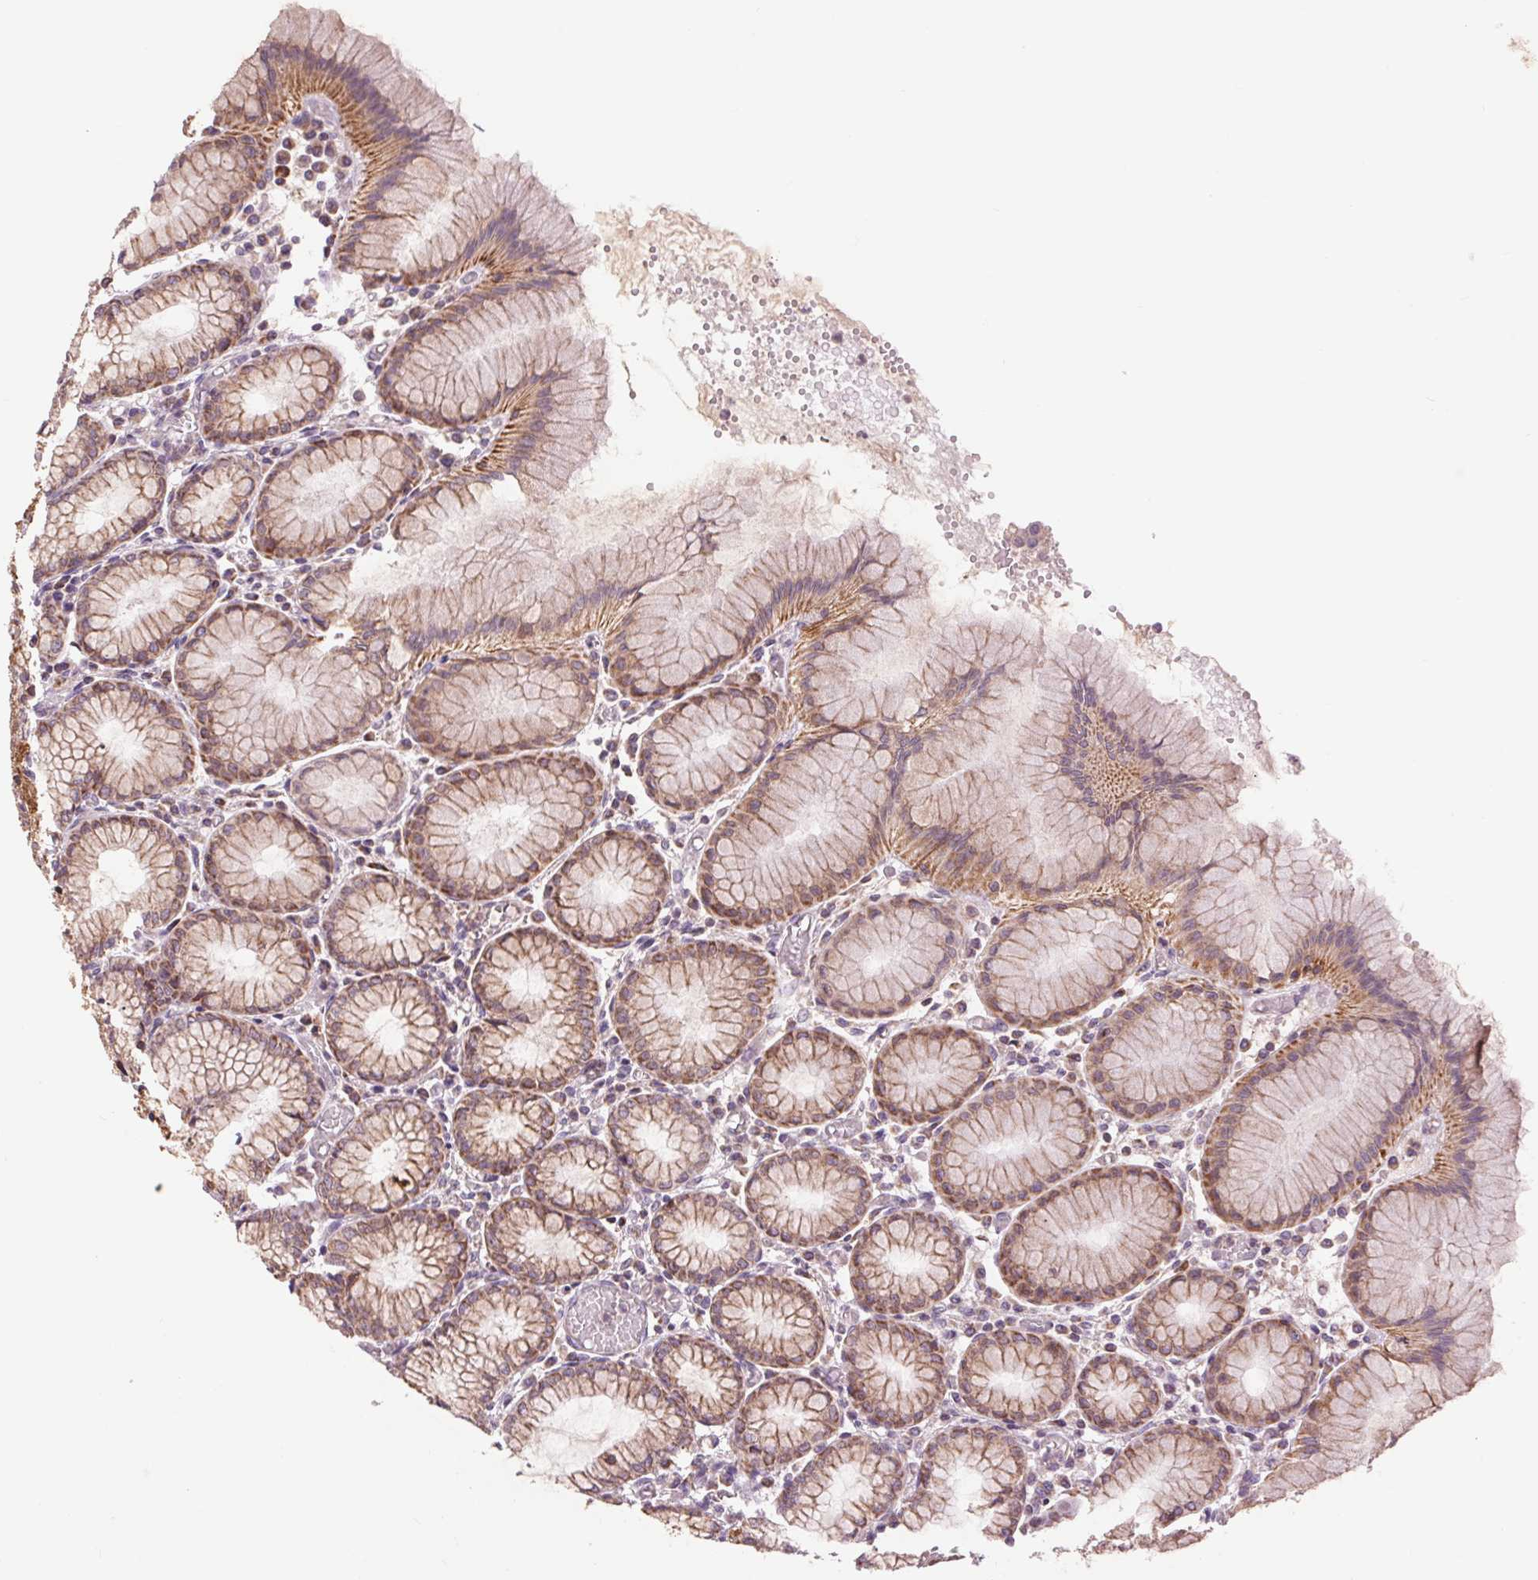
{"staining": {"intensity": "strong", "quantity": "25%-75%", "location": "cytoplasmic/membranous"}, "tissue": "stomach", "cell_type": "Glandular cells", "image_type": "normal", "snomed": [{"axis": "morphology", "description": "Normal tissue, NOS"}, {"axis": "topography", "description": "Stomach"}], "caption": "Stomach stained with immunohistochemistry (IHC) shows strong cytoplasmic/membranous positivity in about 25%-75% of glandular cells.", "gene": "COX6A1", "patient": {"sex": "female", "age": 57}}